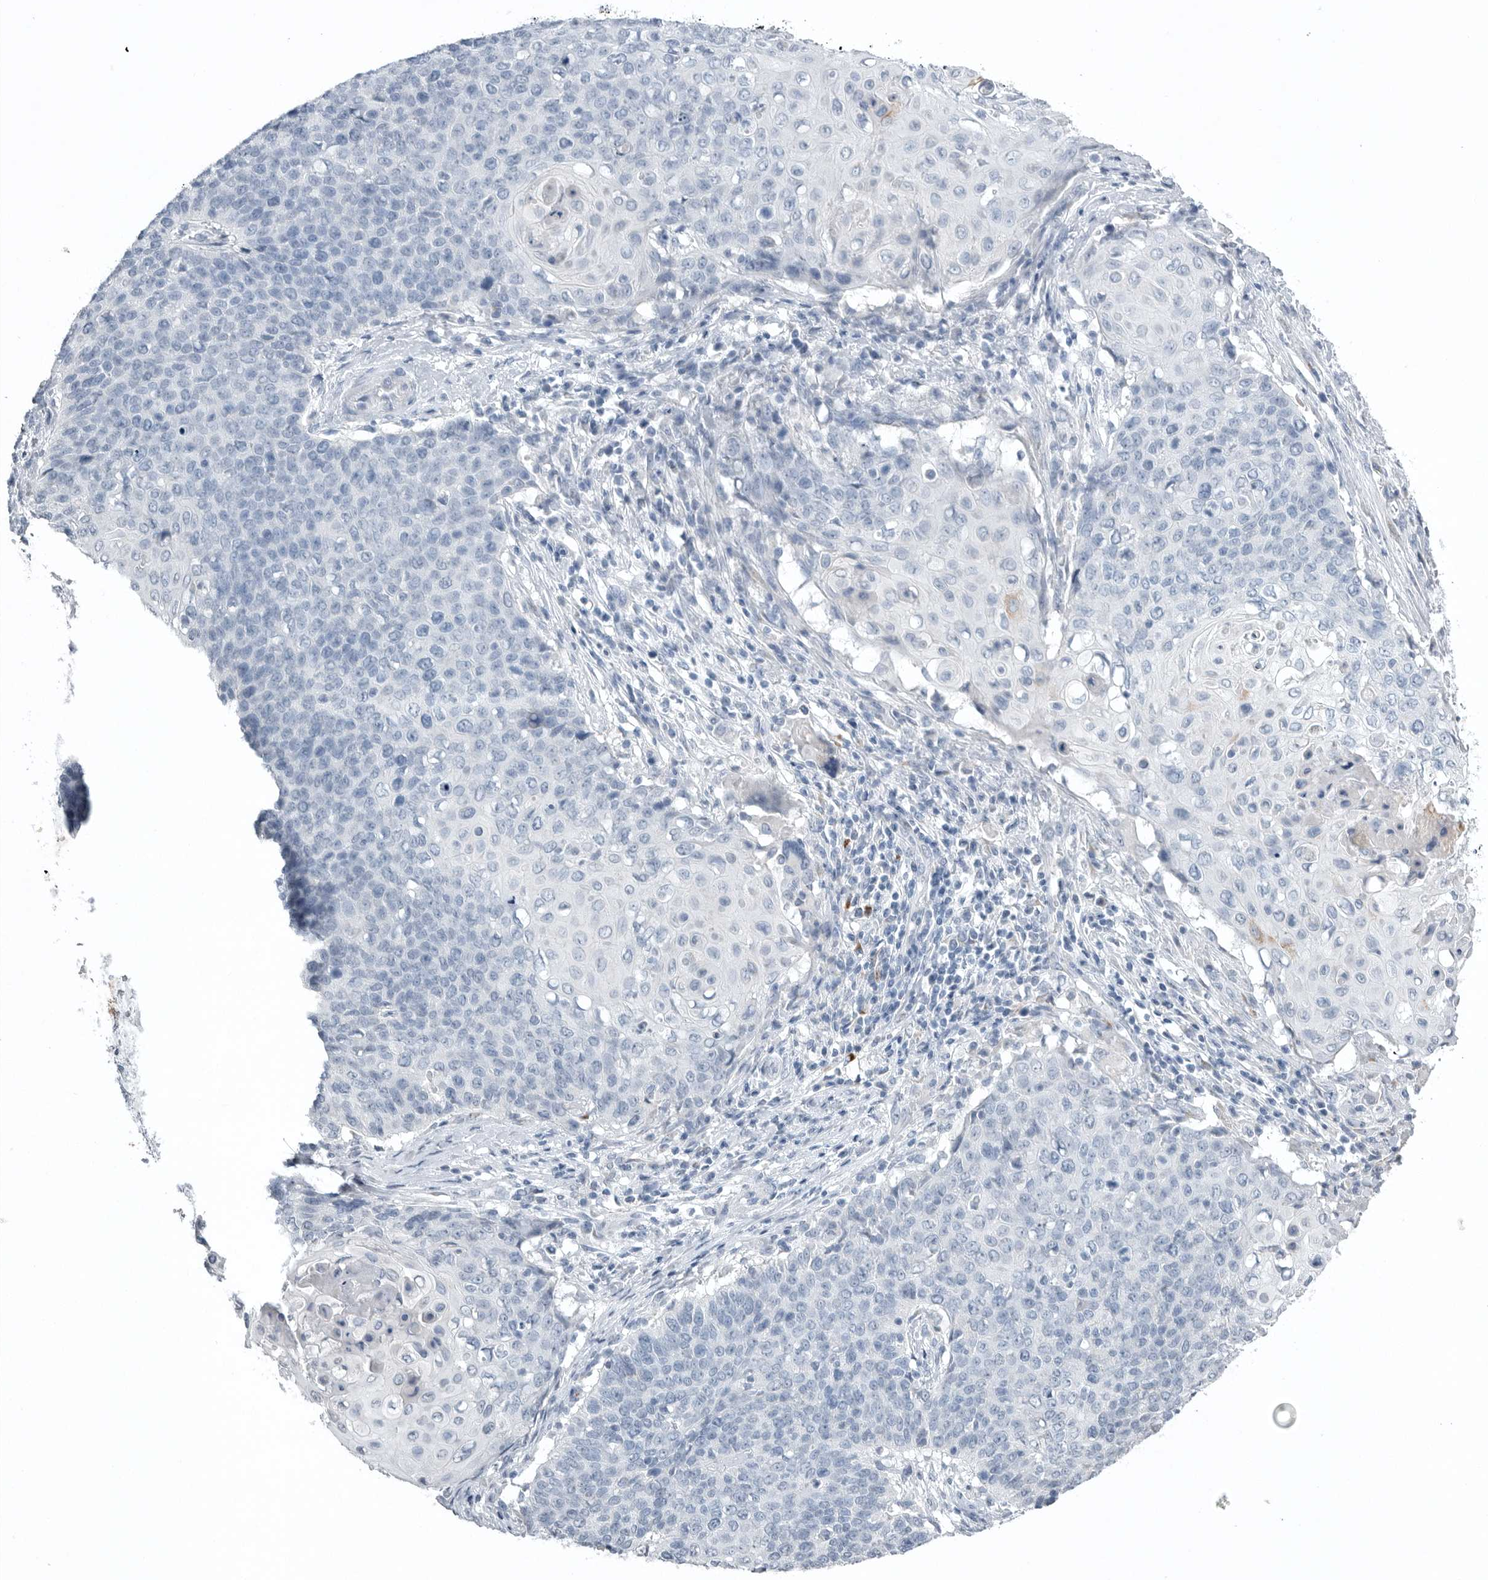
{"staining": {"intensity": "negative", "quantity": "none", "location": "none"}, "tissue": "cervical cancer", "cell_type": "Tumor cells", "image_type": "cancer", "snomed": [{"axis": "morphology", "description": "Squamous cell carcinoma, NOS"}, {"axis": "topography", "description": "Cervix"}], "caption": "Tumor cells show no significant protein positivity in cervical squamous cell carcinoma.", "gene": "TIMP1", "patient": {"sex": "female", "age": 39}}